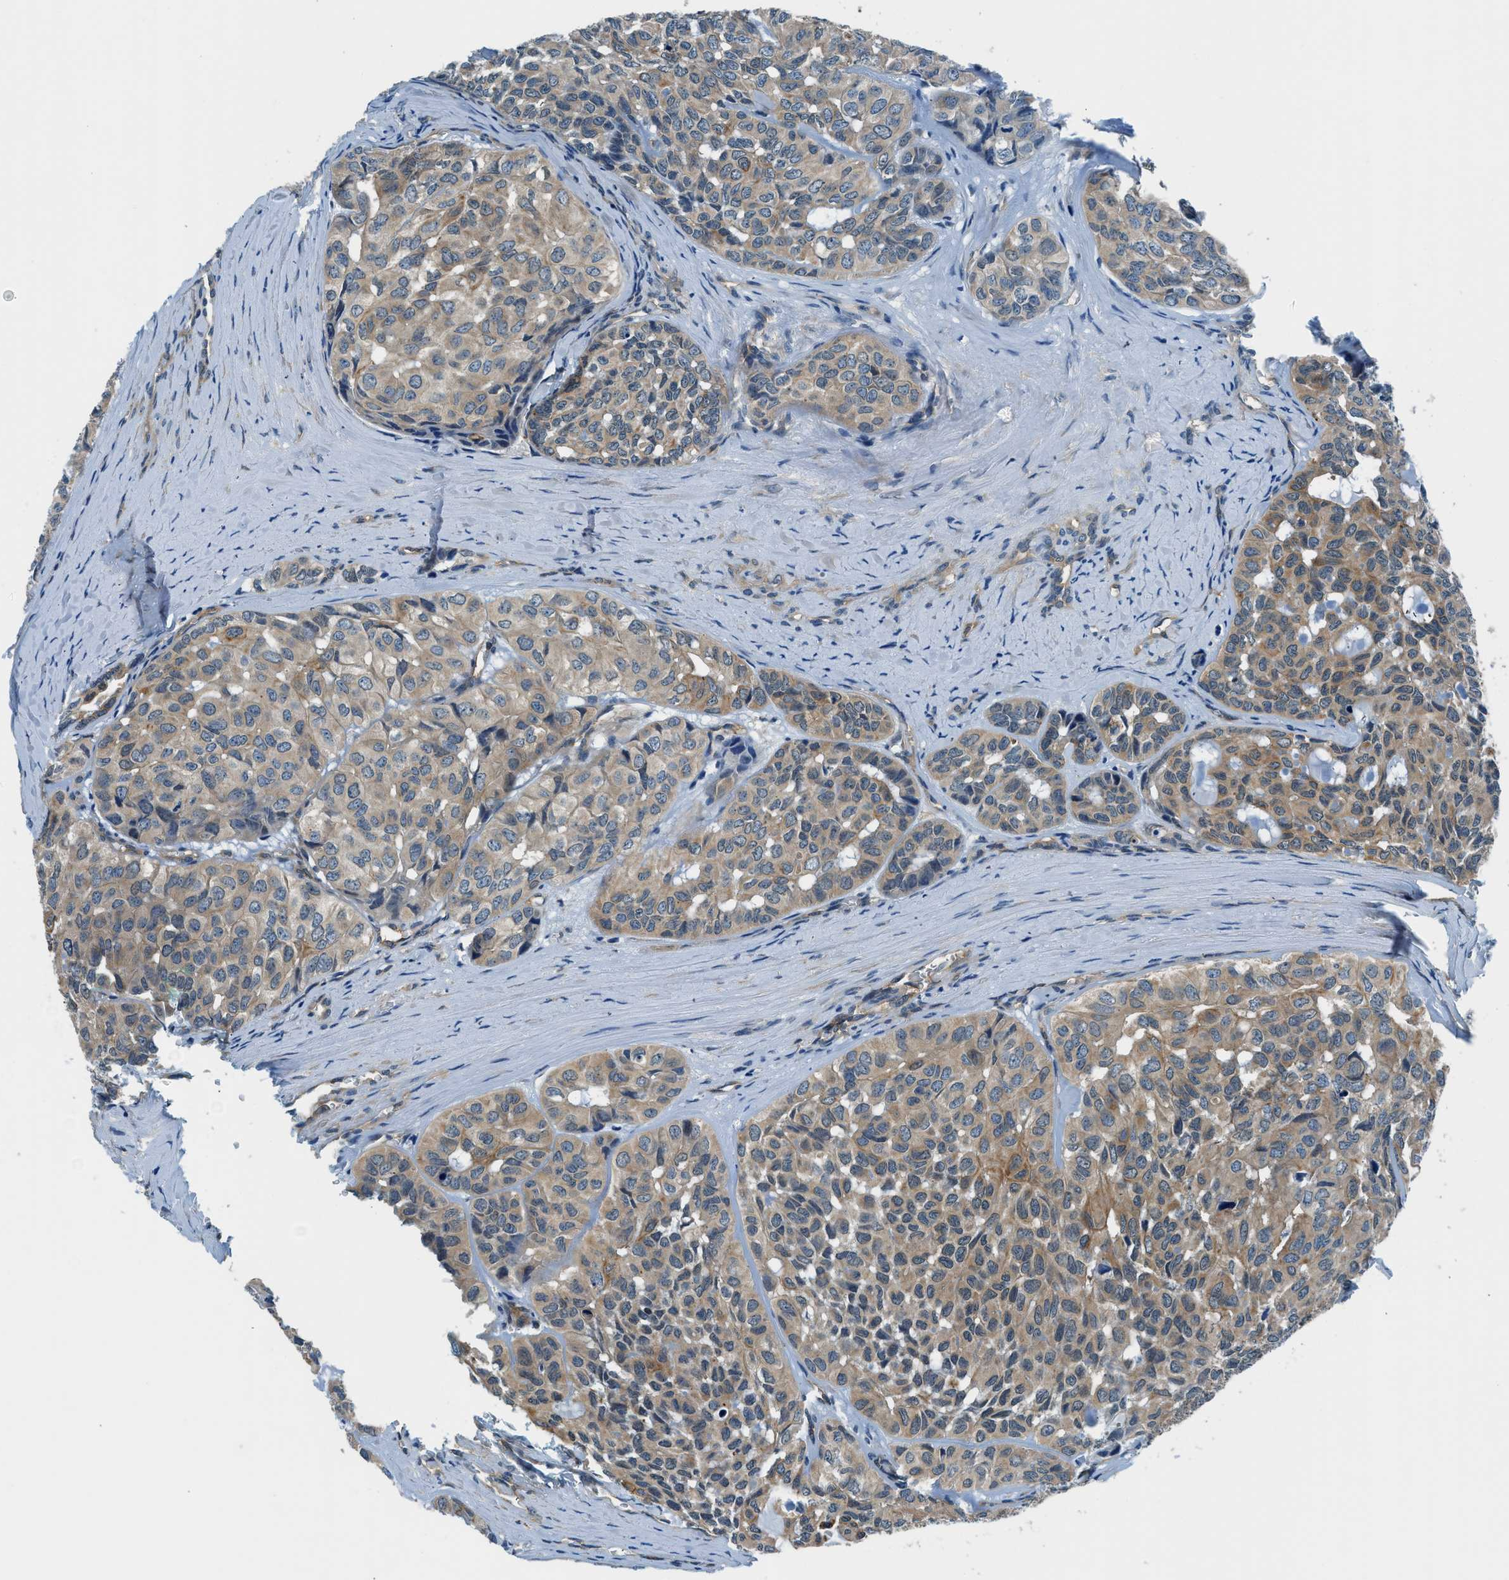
{"staining": {"intensity": "moderate", "quantity": ">75%", "location": "cytoplasmic/membranous"}, "tissue": "head and neck cancer", "cell_type": "Tumor cells", "image_type": "cancer", "snomed": [{"axis": "morphology", "description": "Adenocarcinoma, NOS"}, {"axis": "topography", "description": "Salivary gland, NOS"}, {"axis": "topography", "description": "Head-Neck"}], "caption": "High-magnification brightfield microscopy of head and neck adenocarcinoma stained with DAB (brown) and counterstained with hematoxylin (blue). tumor cells exhibit moderate cytoplasmic/membranous staining is appreciated in about>75% of cells.", "gene": "SLC19A2", "patient": {"sex": "female", "age": 76}}